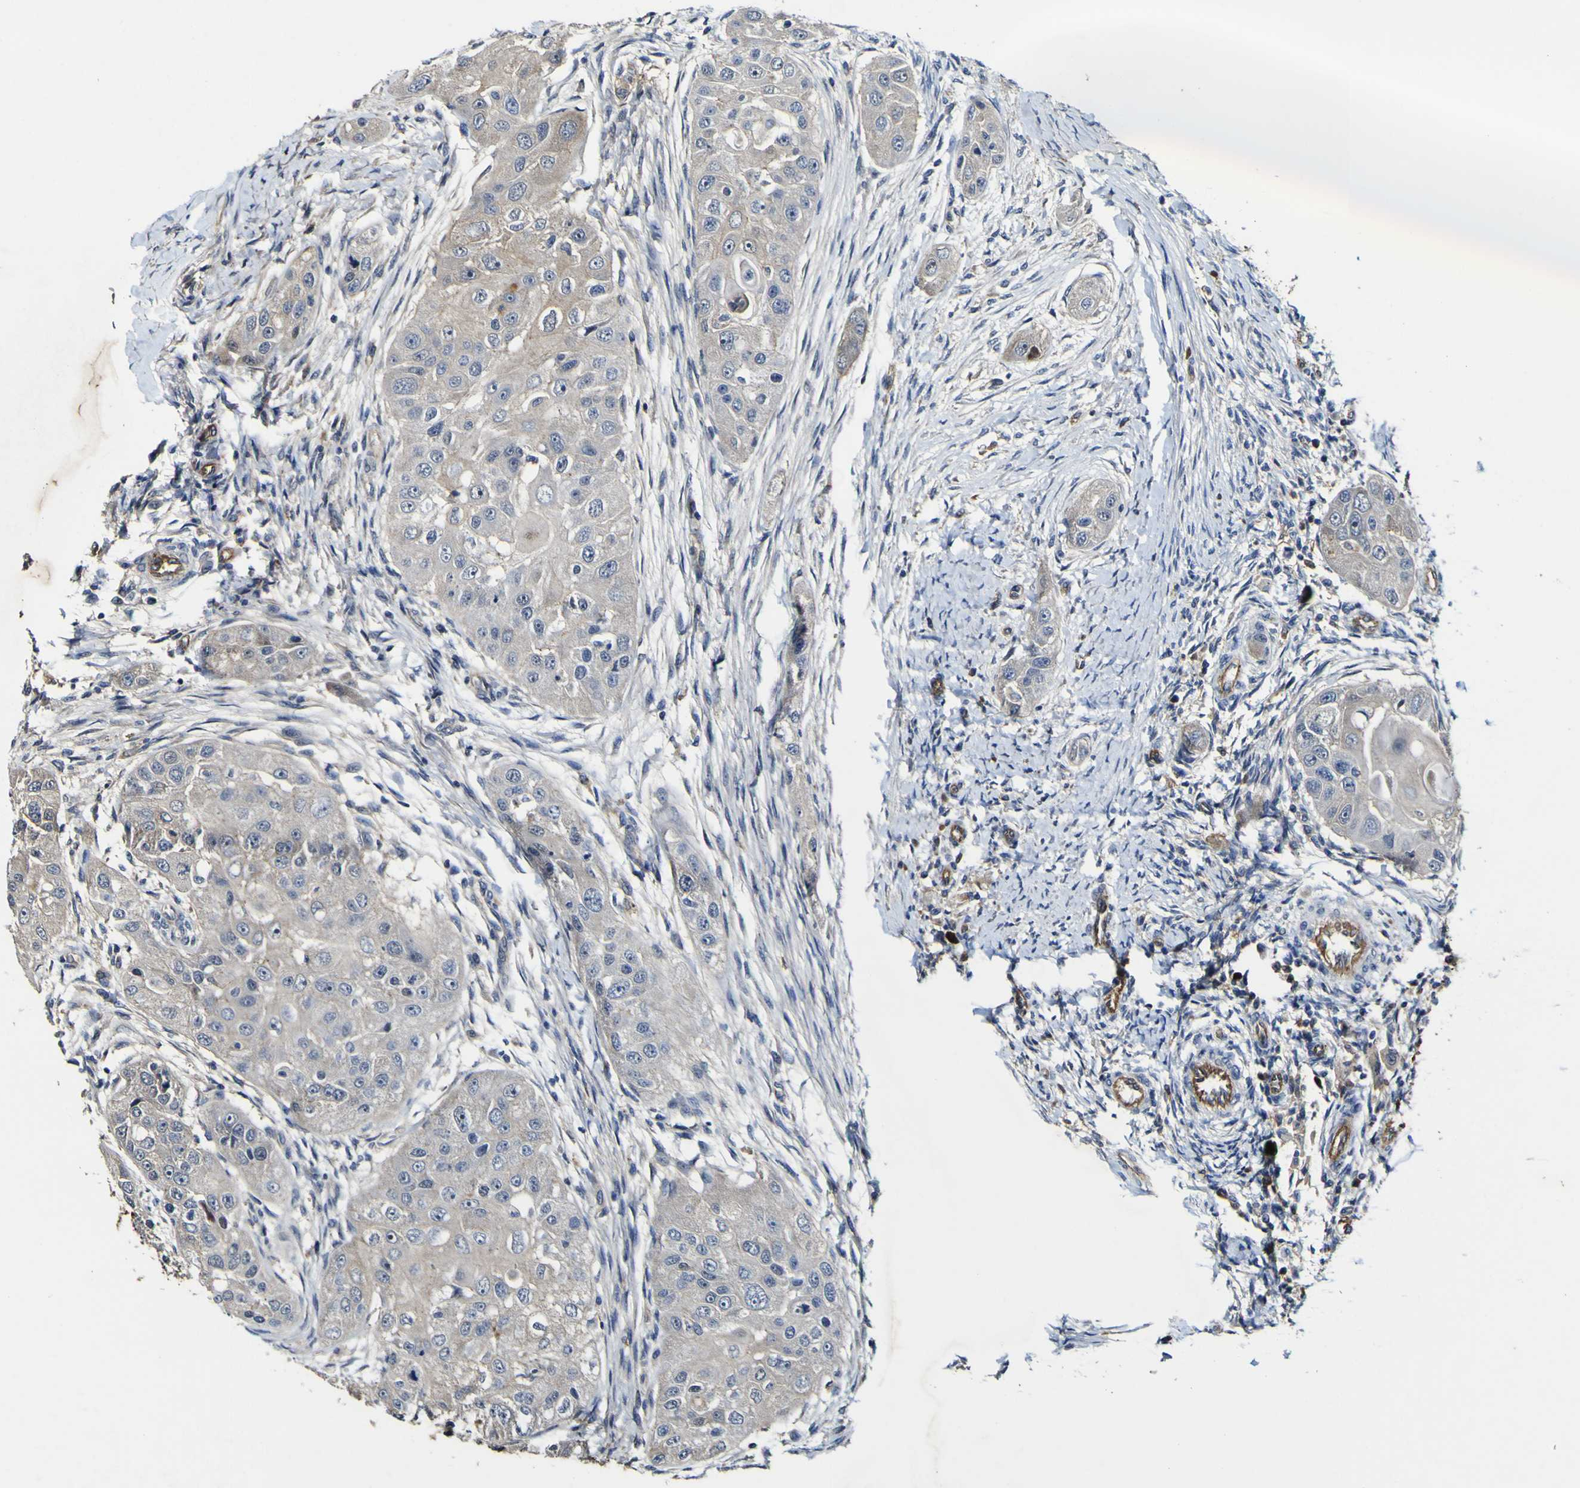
{"staining": {"intensity": "negative", "quantity": "none", "location": "none"}, "tissue": "head and neck cancer", "cell_type": "Tumor cells", "image_type": "cancer", "snomed": [{"axis": "morphology", "description": "Normal tissue, NOS"}, {"axis": "morphology", "description": "Squamous cell carcinoma, NOS"}, {"axis": "topography", "description": "Skeletal muscle"}, {"axis": "topography", "description": "Head-Neck"}], "caption": "This is a photomicrograph of IHC staining of squamous cell carcinoma (head and neck), which shows no staining in tumor cells.", "gene": "CCL2", "patient": {"sex": "male", "age": 51}}